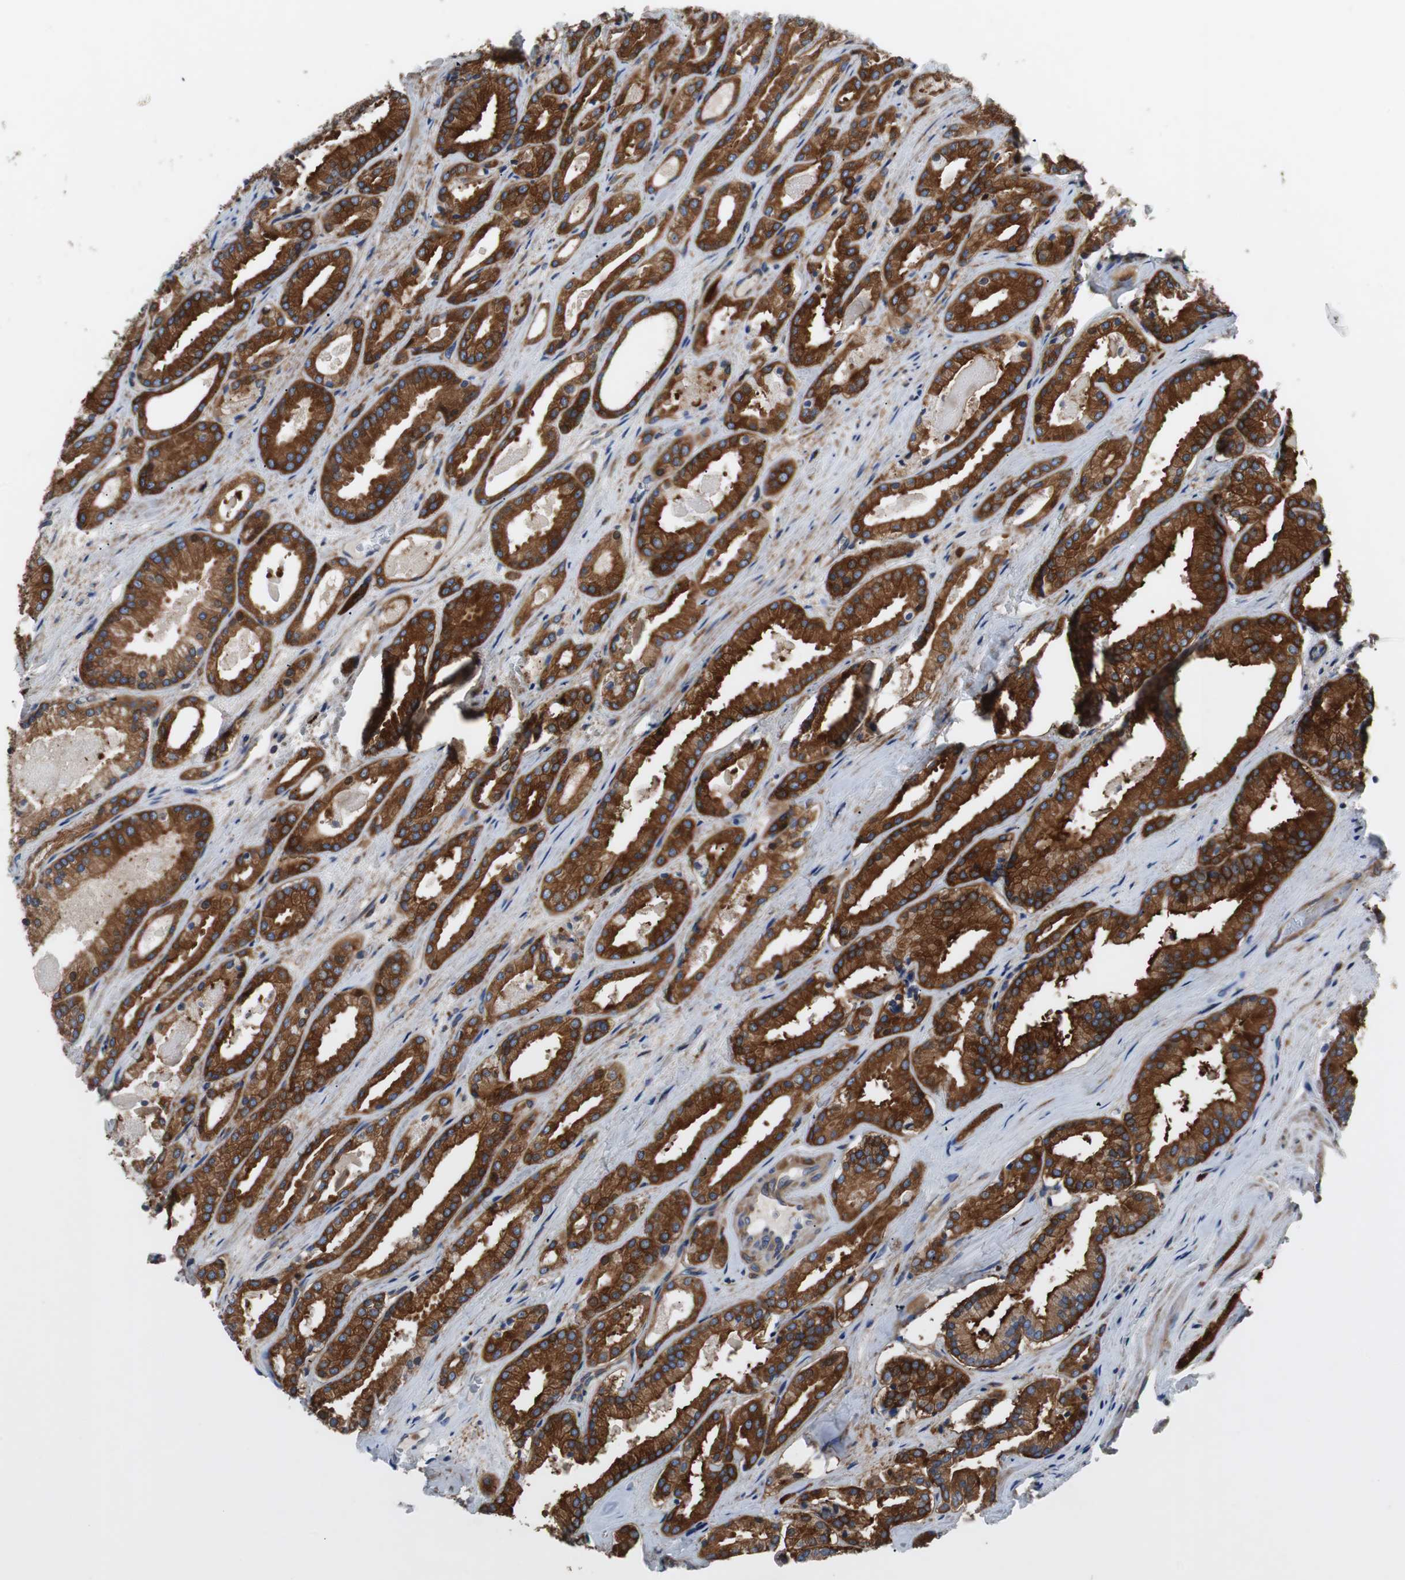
{"staining": {"intensity": "strong", "quantity": ">75%", "location": "cytoplasmic/membranous"}, "tissue": "prostate cancer", "cell_type": "Tumor cells", "image_type": "cancer", "snomed": [{"axis": "morphology", "description": "Adenocarcinoma, Low grade"}, {"axis": "topography", "description": "Prostate"}], "caption": "Immunohistochemistry (IHC) of prostate cancer demonstrates high levels of strong cytoplasmic/membranous expression in approximately >75% of tumor cells.", "gene": "GYS1", "patient": {"sex": "male", "age": 59}}